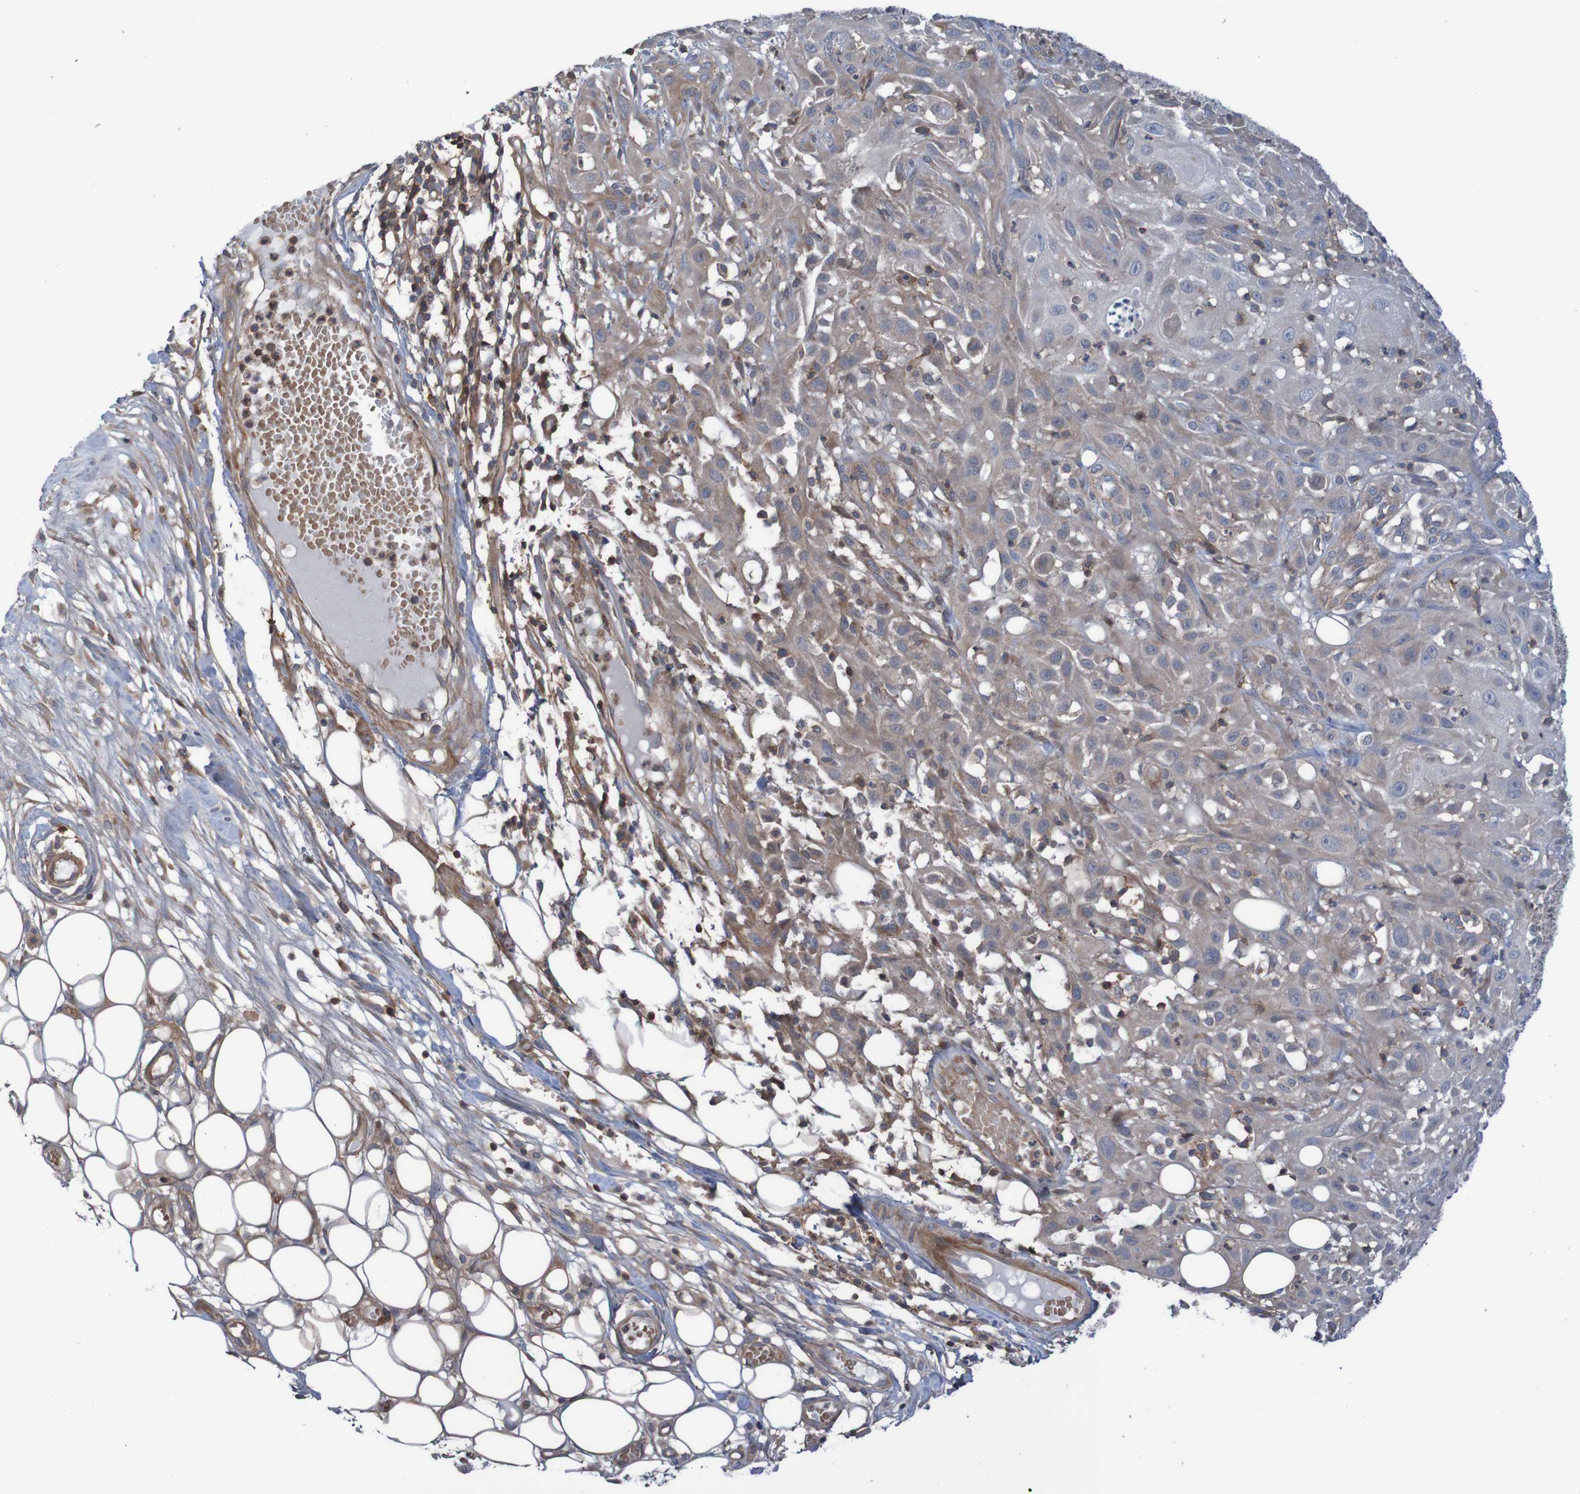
{"staining": {"intensity": "moderate", "quantity": "25%-75%", "location": "cytoplasmic/membranous"}, "tissue": "skin cancer", "cell_type": "Tumor cells", "image_type": "cancer", "snomed": [{"axis": "morphology", "description": "Squamous cell carcinoma, NOS"}, {"axis": "topography", "description": "Skin"}], "caption": "Skin cancer (squamous cell carcinoma) stained with a protein marker shows moderate staining in tumor cells.", "gene": "PDGFB", "patient": {"sex": "male", "age": 75}}